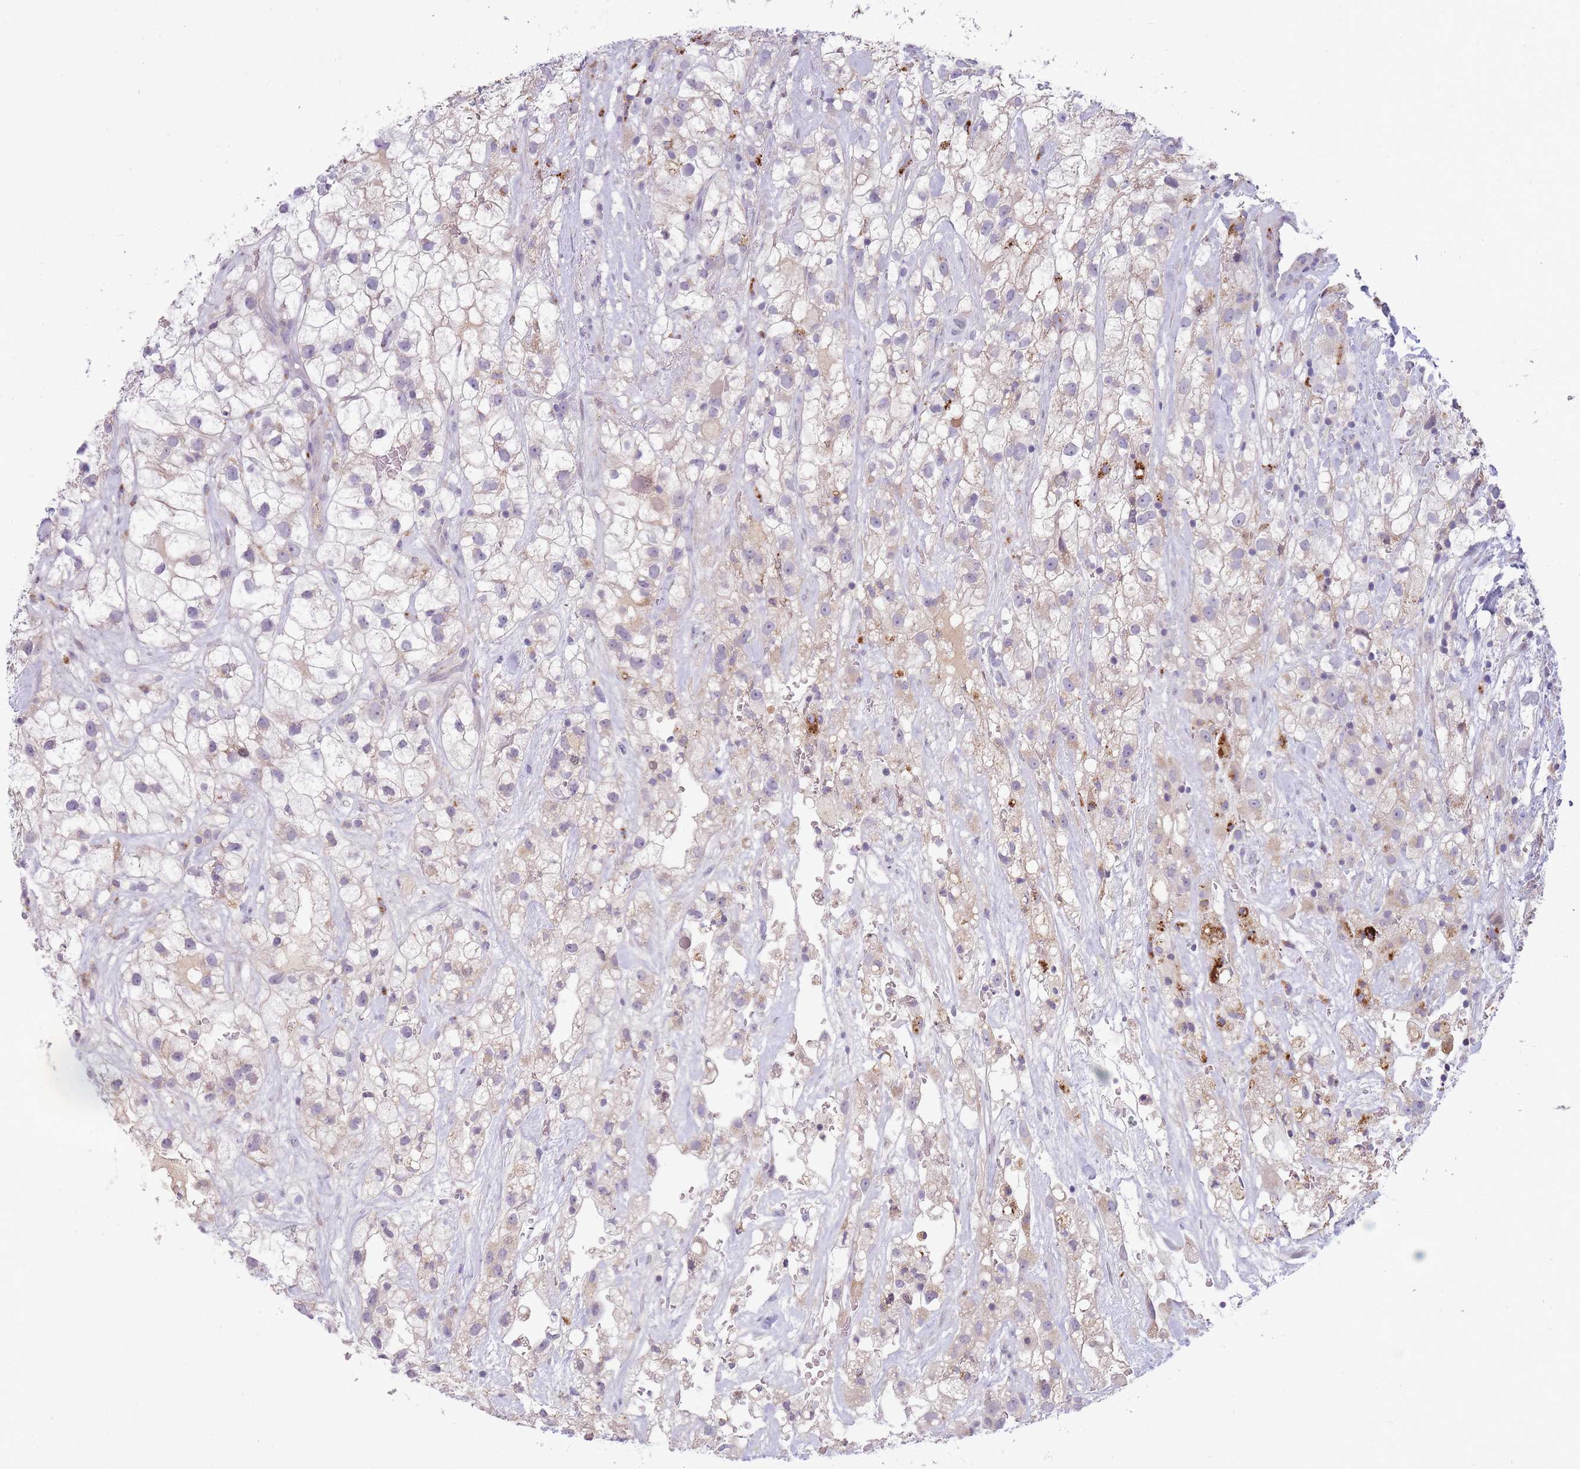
{"staining": {"intensity": "weak", "quantity": "<25%", "location": "cytoplasmic/membranous"}, "tissue": "renal cancer", "cell_type": "Tumor cells", "image_type": "cancer", "snomed": [{"axis": "morphology", "description": "Adenocarcinoma, NOS"}, {"axis": "topography", "description": "Kidney"}], "caption": "This is a micrograph of IHC staining of renal adenocarcinoma, which shows no expression in tumor cells.", "gene": "TRIM61", "patient": {"sex": "male", "age": 59}}